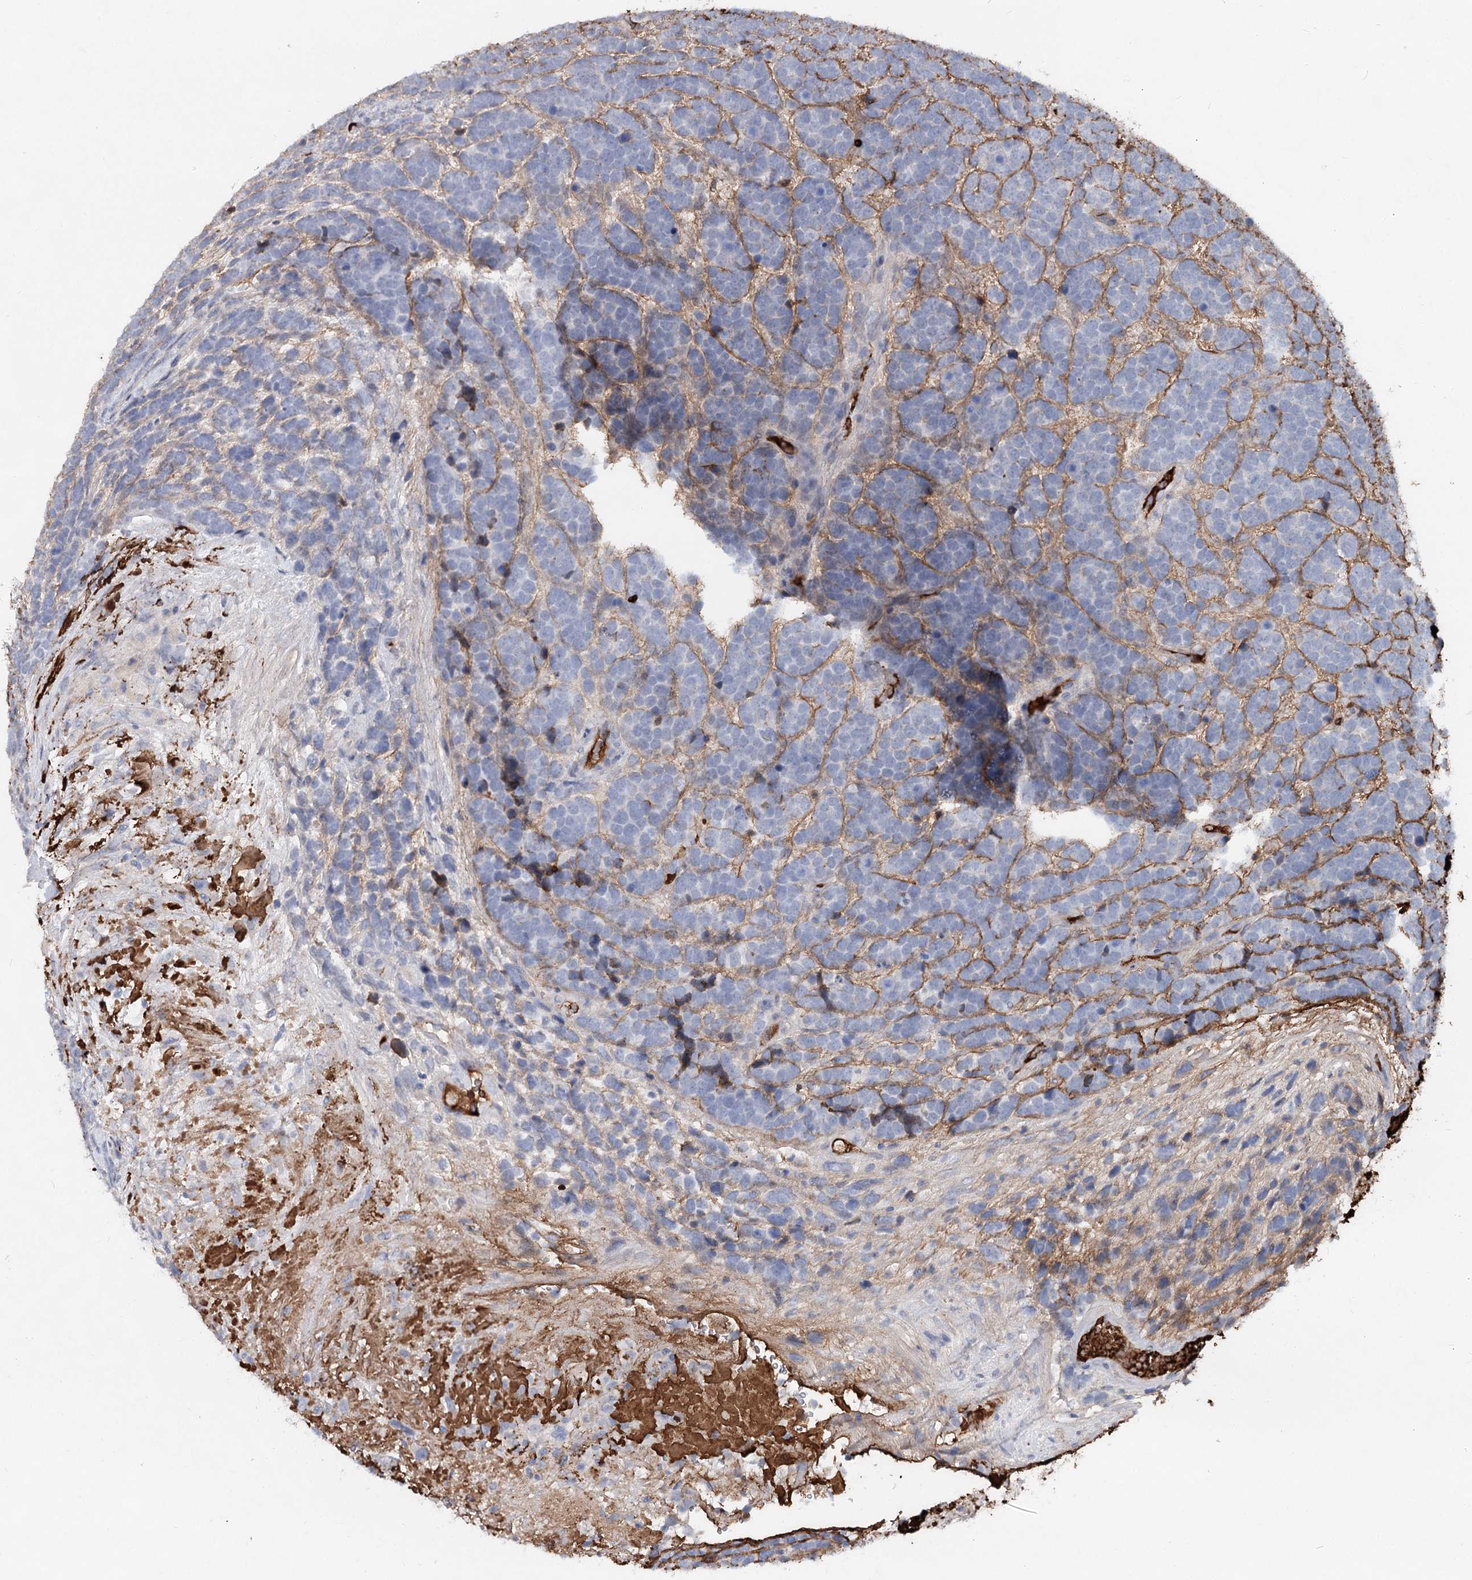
{"staining": {"intensity": "negative", "quantity": "none", "location": "none"}, "tissue": "urothelial cancer", "cell_type": "Tumor cells", "image_type": "cancer", "snomed": [{"axis": "morphology", "description": "Urothelial carcinoma, High grade"}, {"axis": "topography", "description": "Urinary bladder"}], "caption": "Immunohistochemistry photomicrograph of human high-grade urothelial carcinoma stained for a protein (brown), which demonstrates no staining in tumor cells. Brightfield microscopy of immunohistochemistry stained with DAB (3,3'-diaminobenzidine) (brown) and hematoxylin (blue), captured at high magnification.", "gene": "TASOR2", "patient": {"sex": "female", "age": 82}}